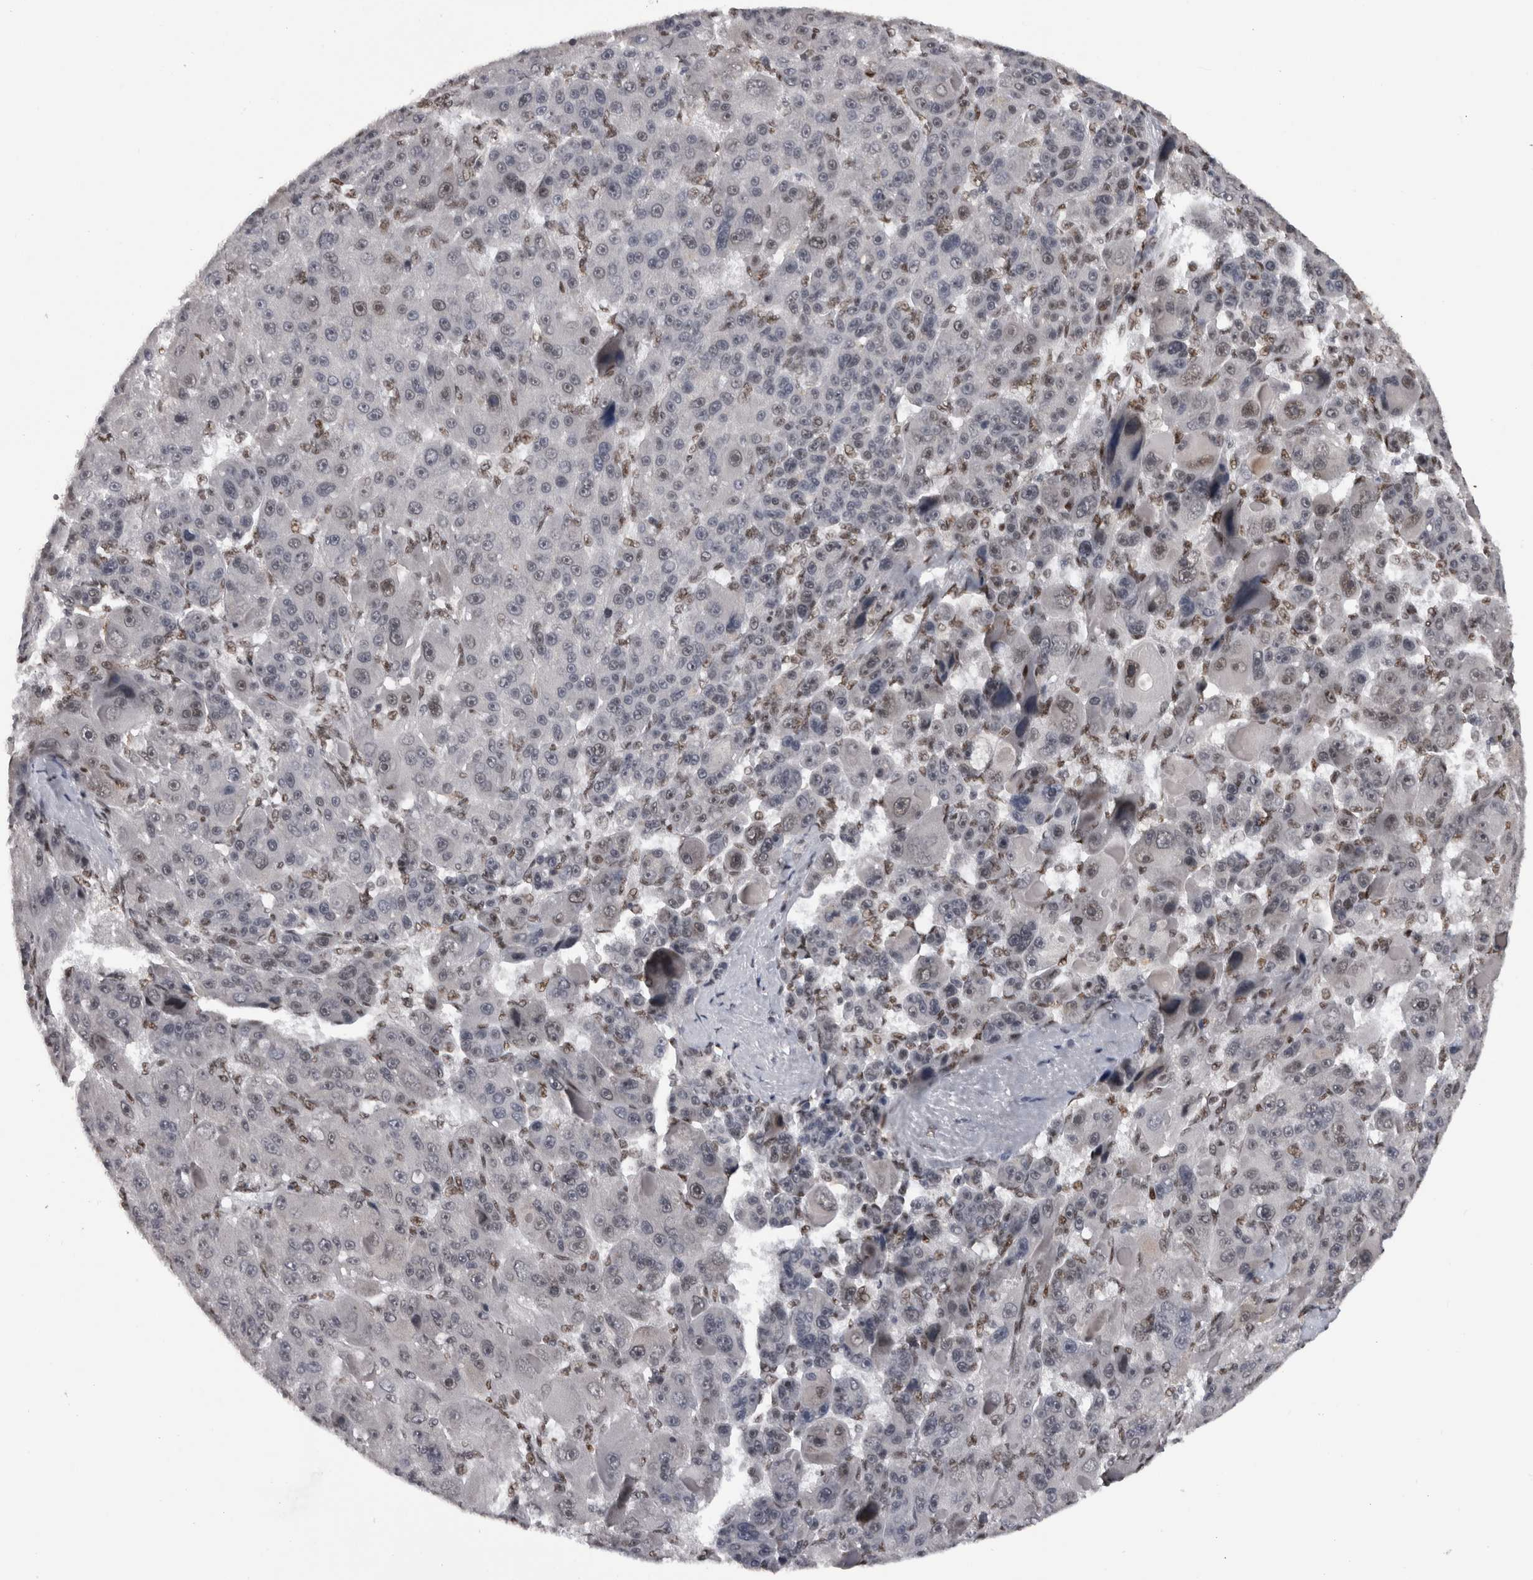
{"staining": {"intensity": "weak", "quantity": "<25%", "location": "nuclear"}, "tissue": "liver cancer", "cell_type": "Tumor cells", "image_type": "cancer", "snomed": [{"axis": "morphology", "description": "Carcinoma, Hepatocellular, NOS"}, {"axis": "topography", "description": "Liver"}], "caption": "Hepatocellular carcinoma (liver) was stained to show a protein in brown. There is no significant positivity in tumor cells. (DAB immunohistochemistry (IHC) visualized using brightfield microscopy, high magnification).", "gene": "ZSCAN2", "patient": {"sex": "male", "age": 76}}